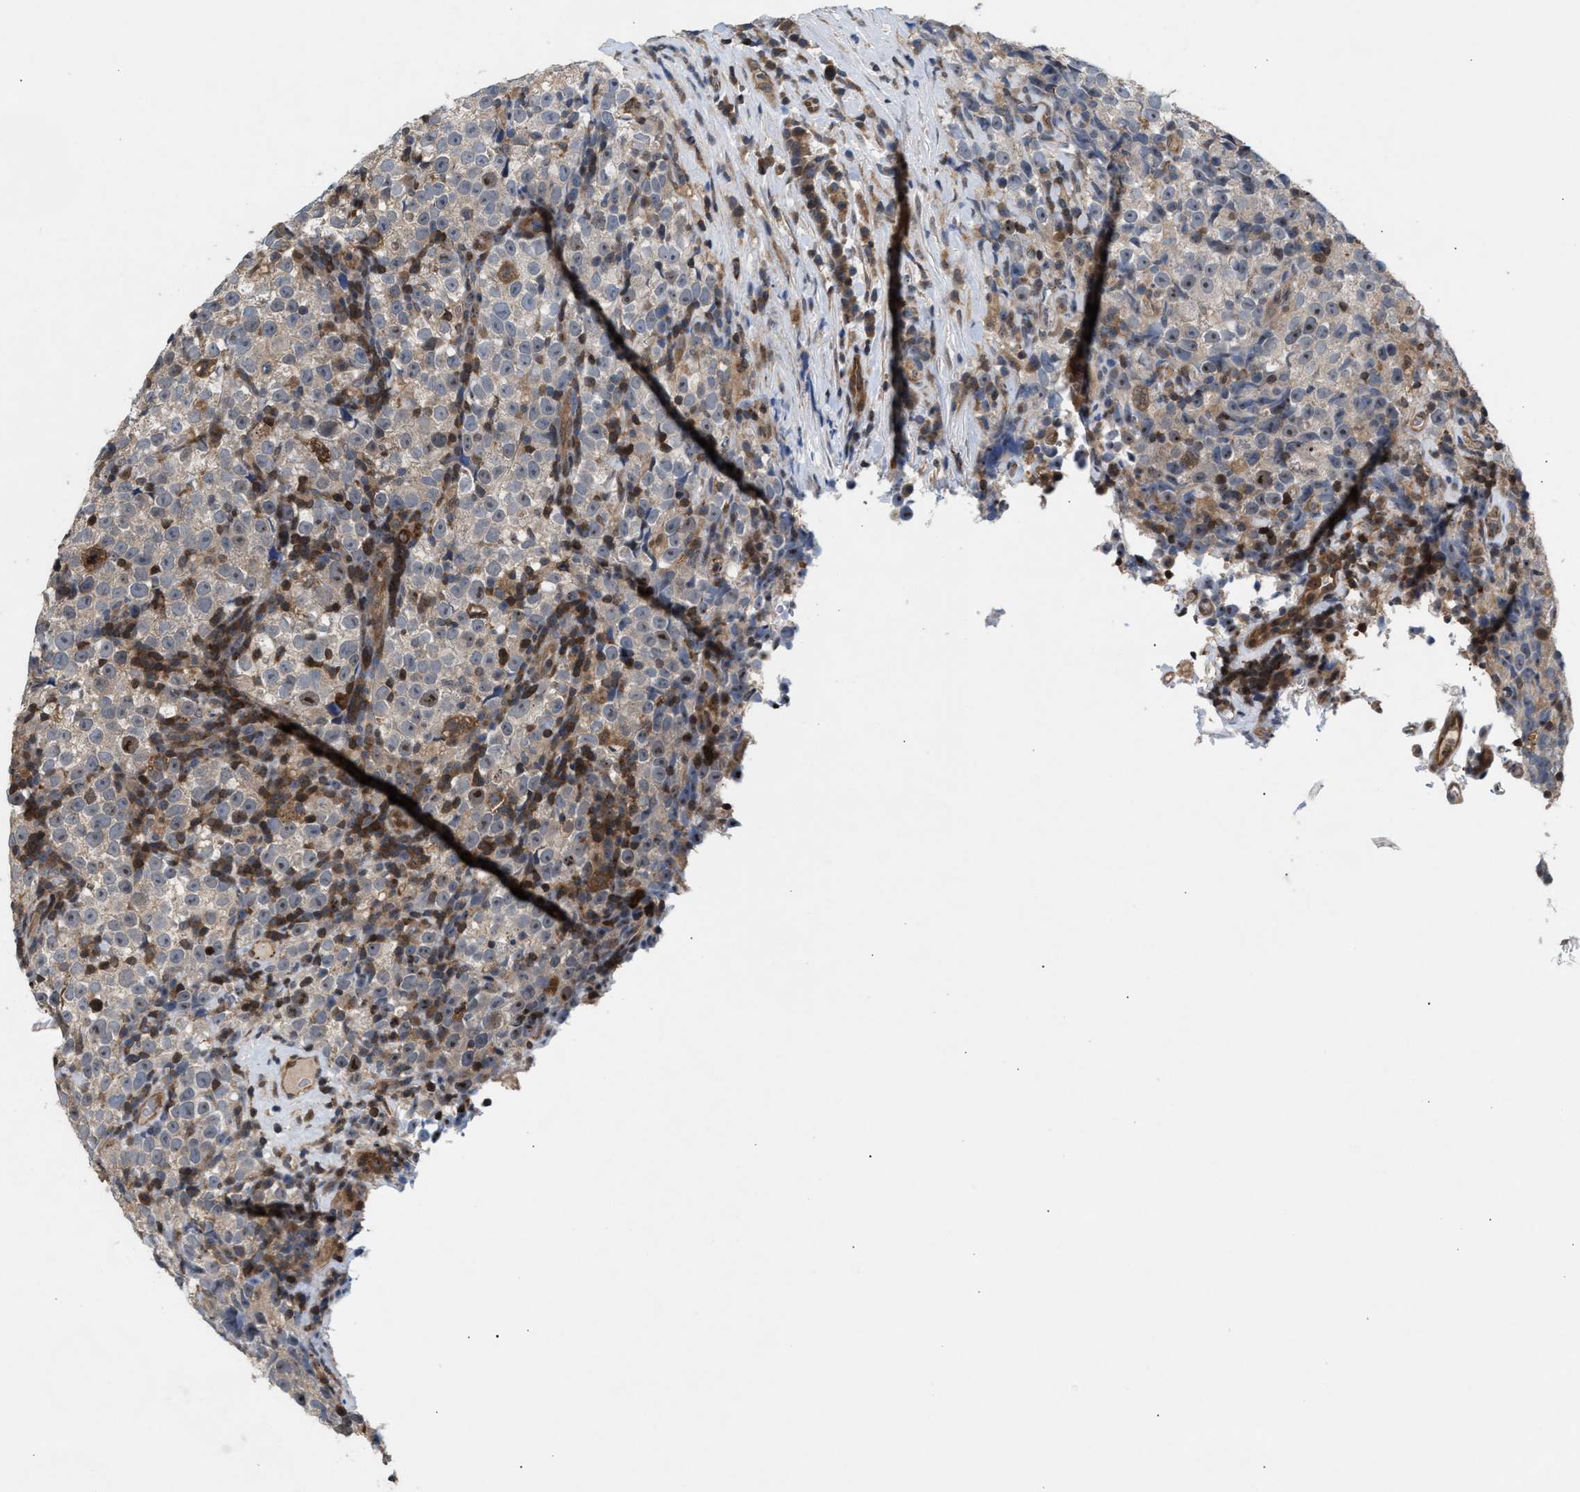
{"staining": {"intensity": "weak", "quantity": "25%-75%", "location": "cytoplasmic/membranous"}, "tissue": "testis cancer", "cell_type": "Tumor cells", "image_type": "cancer", "snomed": [{"axis": "morphology", "description": "Normal tissue, NOS"}, {"axis": "morphology", "description": "Seminoma, NOS"}, {"axis": "topography", "description": "Testis"}], "caption": "Immunohistochemical staining of seminoma (testis) exhibits low levels of weak cytoplasmic/membranous protein positivity in about 25%-75% of tumor cells.", "gene": "GLOD4", "patient": {"sex": "male", "age": 43}}